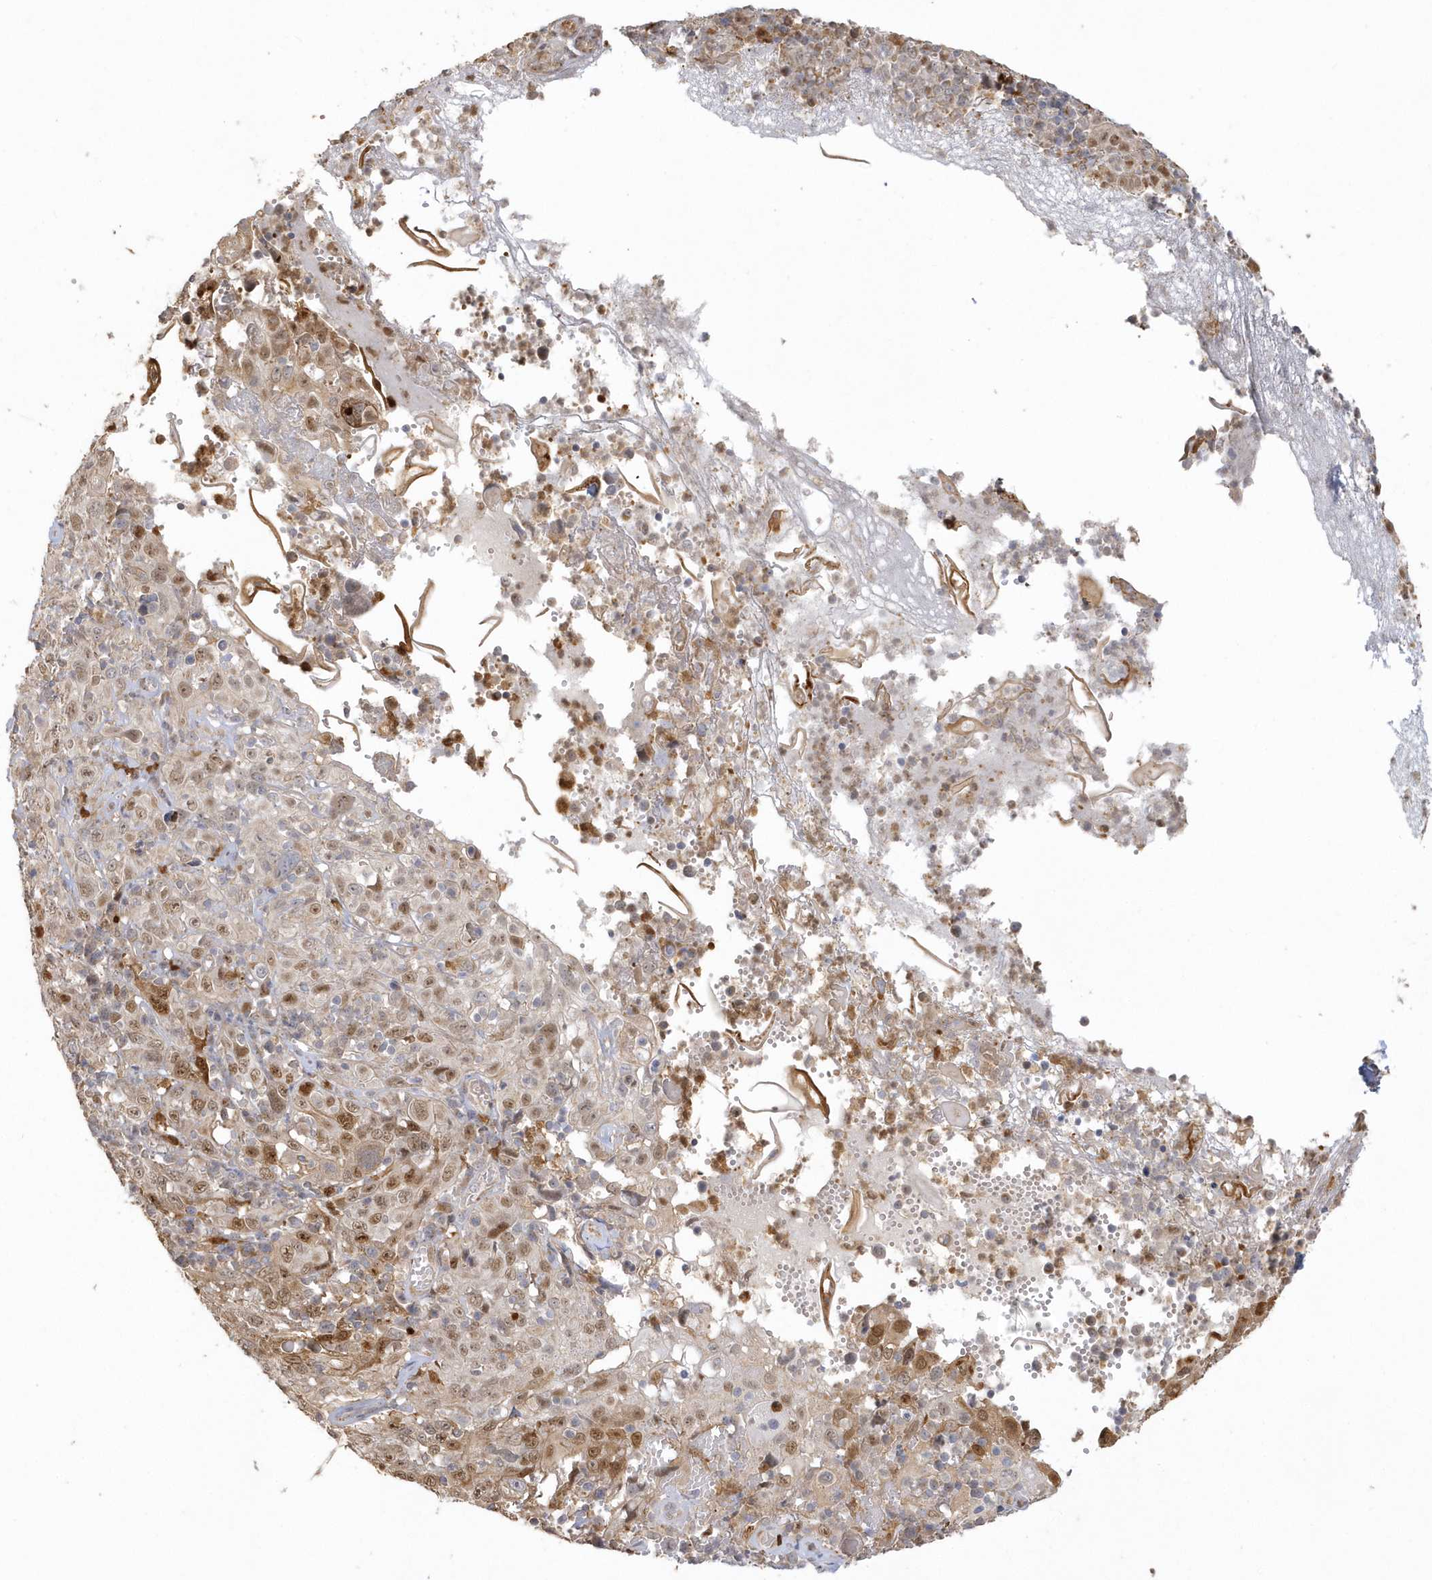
{"staining": {"intensity": "moderate", "quantity": ">75%", "location": "cytoplasmic/membranous"}, "tissue": "cervical cancer", "cell_type": "Tumor cells", "image_type": "cancer", "snomed": [{"axis": "morphology", "description": "Squamous cell carcinoma, NOS"}, {"axis": "topography", "description": "Cervix"}], "caption": "Cervical cancer stained for a protein reveals moderate cytoplasmic/membranous positivity in tumor cells.", "gene": "NAF1", "patient": {"sex": "female", "age": 46}}